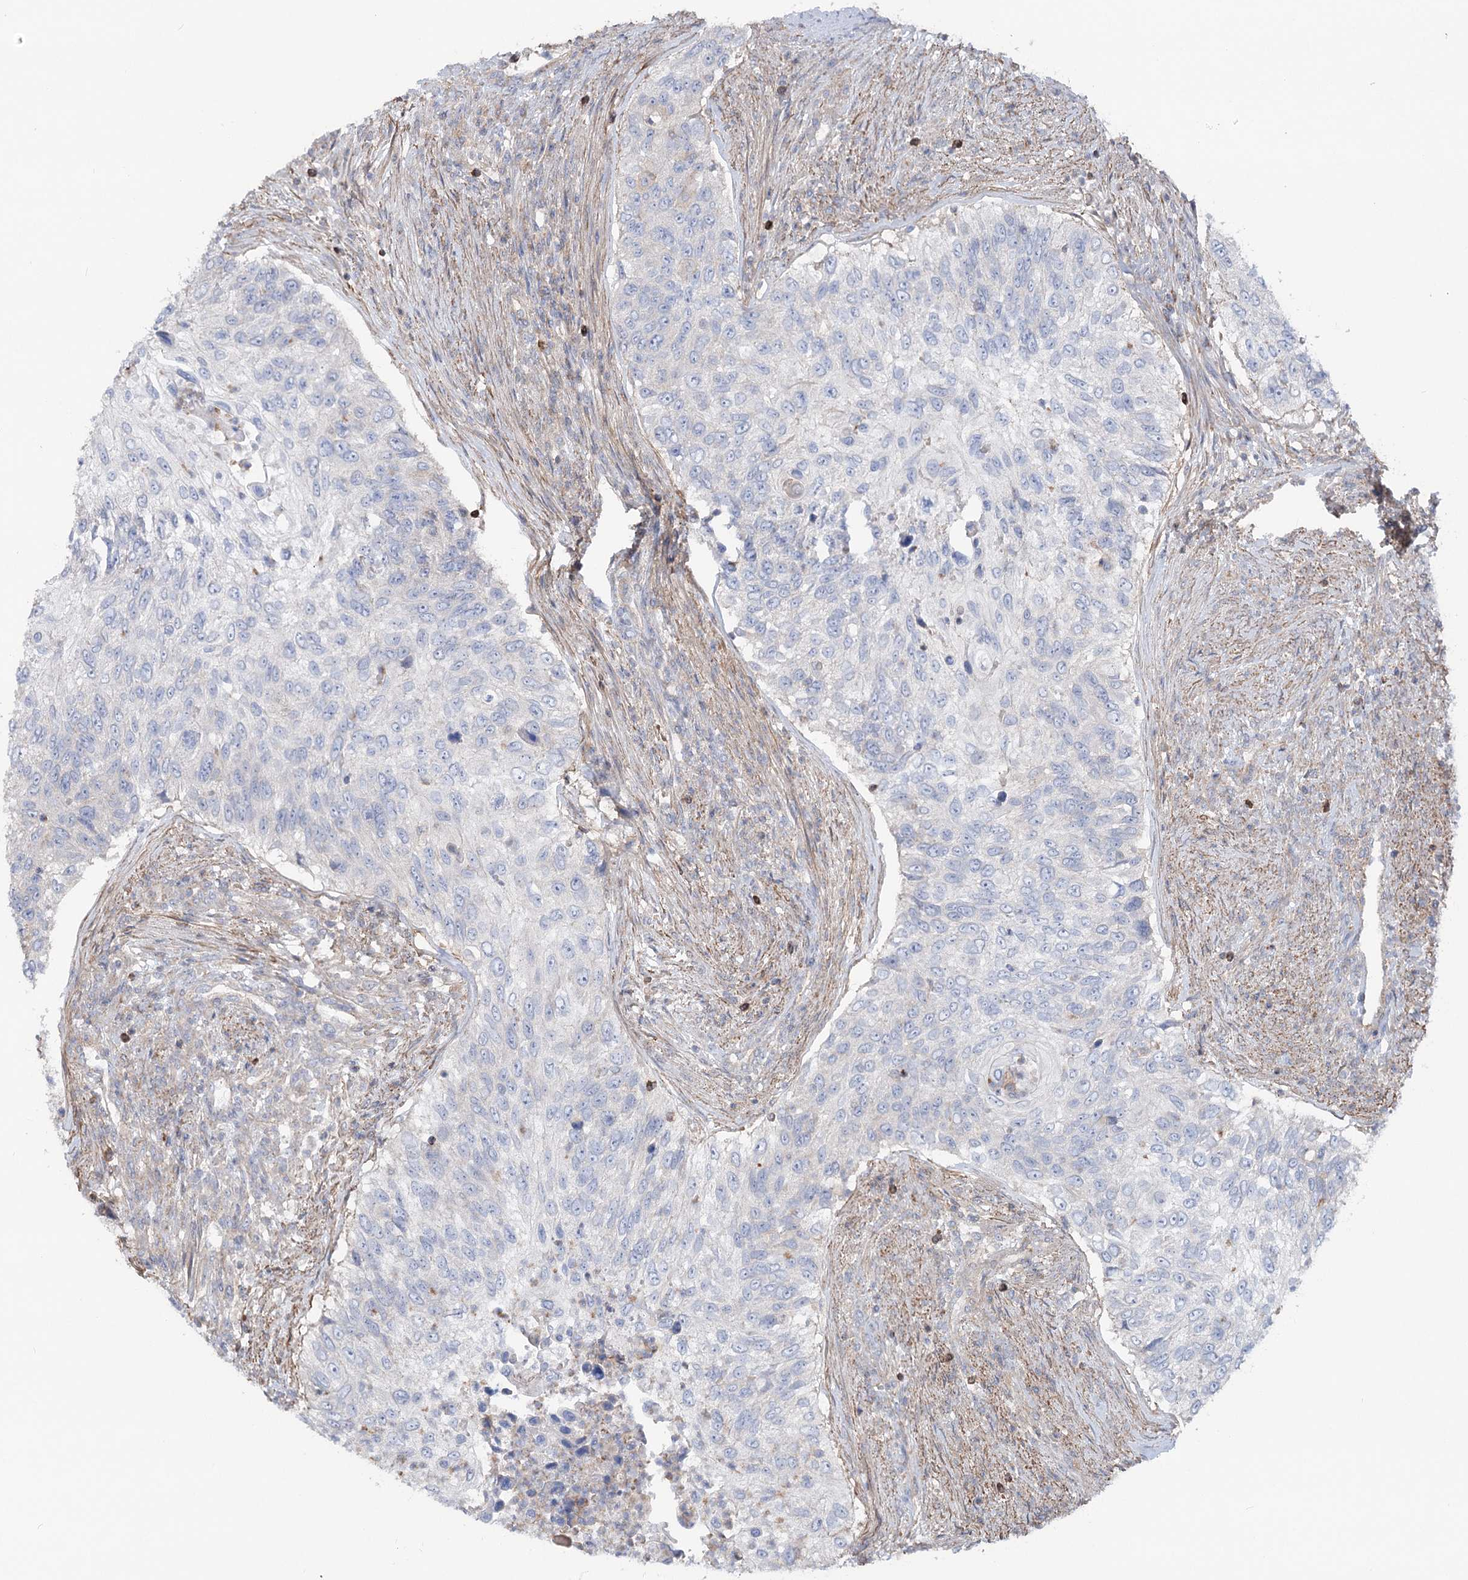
{"staining": {"intensity": "negative", "quantity": "none", "location": "none"}, "tissue": "urothelial cancer", "cell_type": "Tumor cells", "image_type": "cancer", "snomed": [{"axis": "morphology", "description": "Urothelial carcinoma, High grade"}, {"axis": "topography", "description": "Urinary bladder"}], "caption": "Urothelial cancer was stained to show a protein in brown. There is no significant staining in tumor cells.", "gene": "LARP1B", "patient": {"sex": "female", "age": 60}}